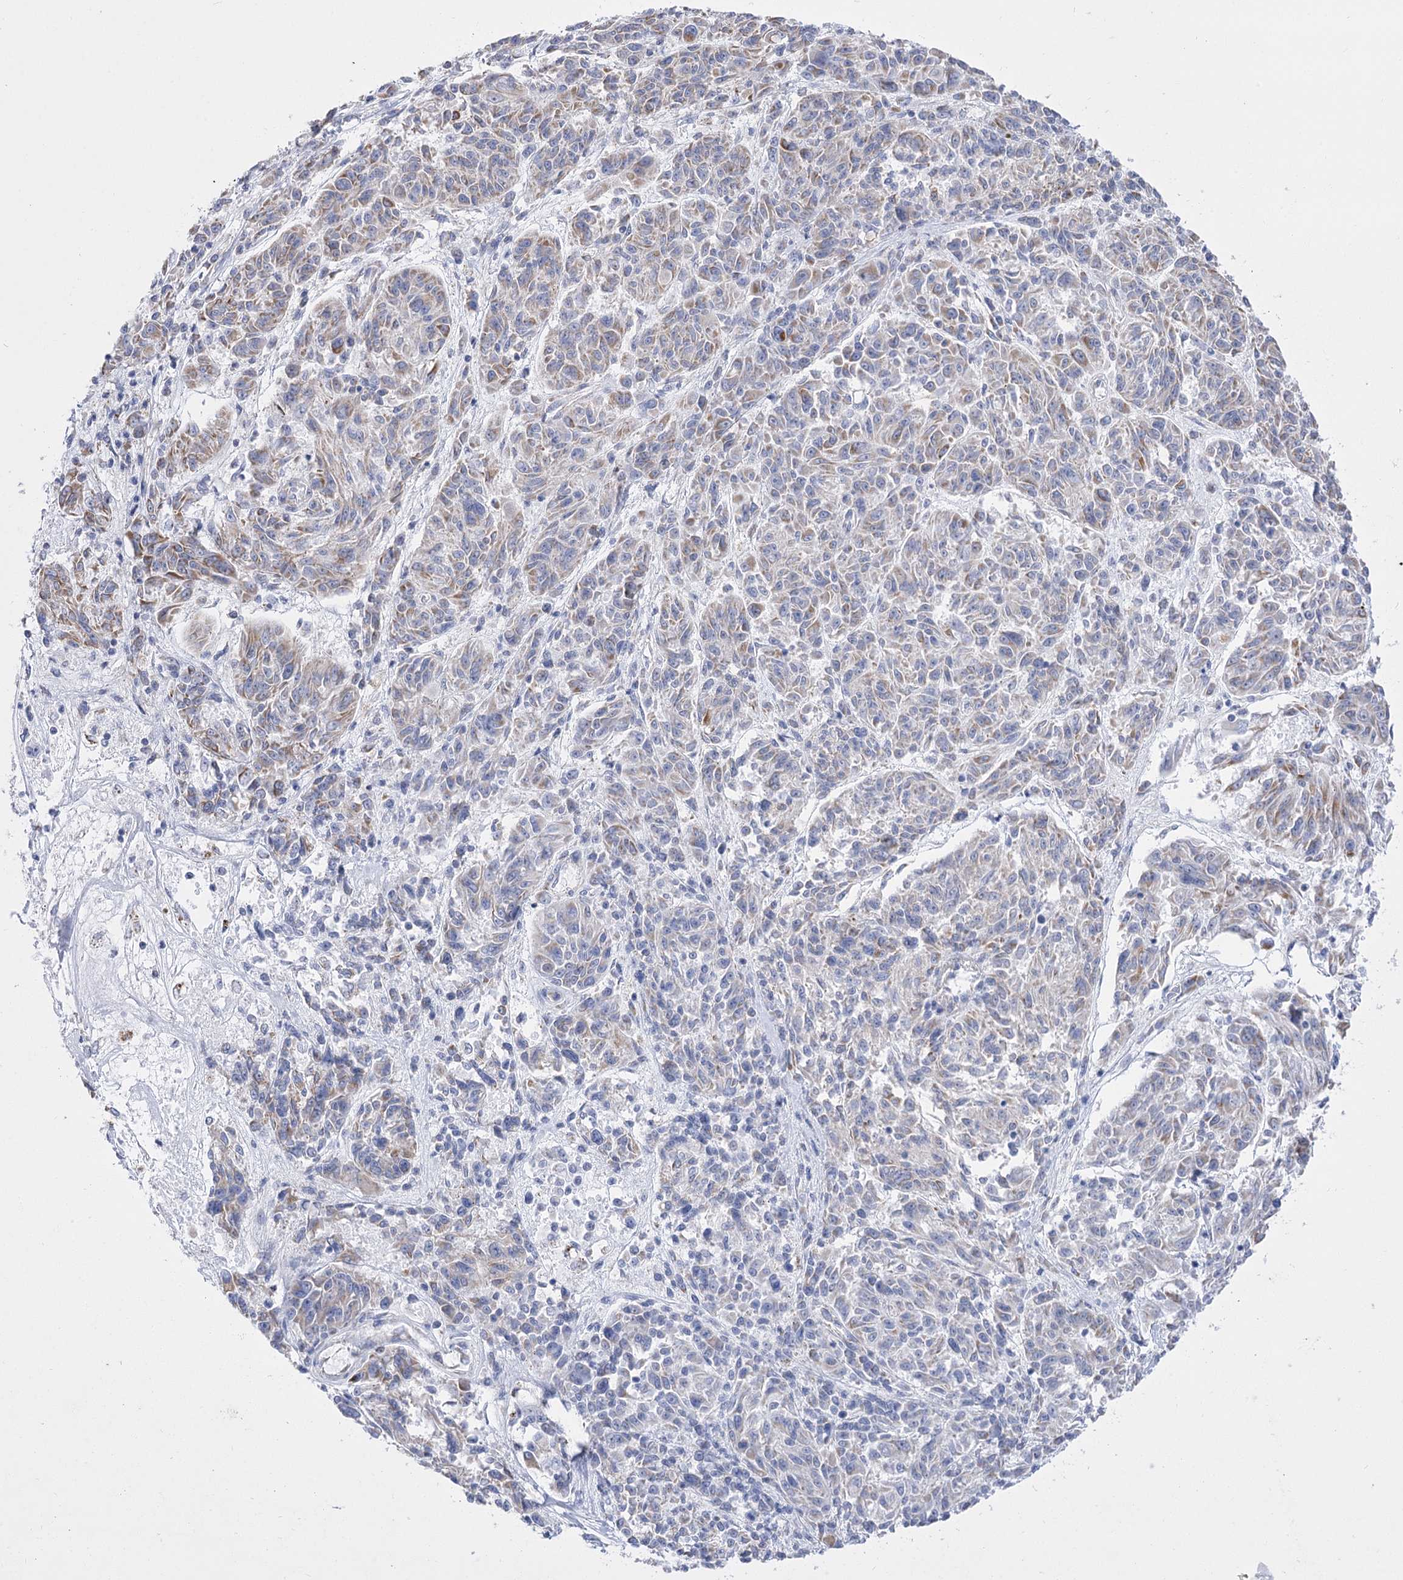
{"staining": {"intensity": "moderate", "quantity": "25%-75%", "location": "cytoplasmic/membranous"}, "tissue": "melanoma", "cell_type": "Tumor cells", "image_type": "cancer", "snomed": [{"axis": "morphology", "description": "Malignant melanoma, NOS"}, {"axis": "topography", "description": "Skin"}], "caption": "Protein expression analysis of human melanoma reveals moderate cytoplasmic/membranous positivity in approximately 25%-75% of tumor cells.", "gene": "PDHB", "patient": {"sex": "male", "age": 53}}